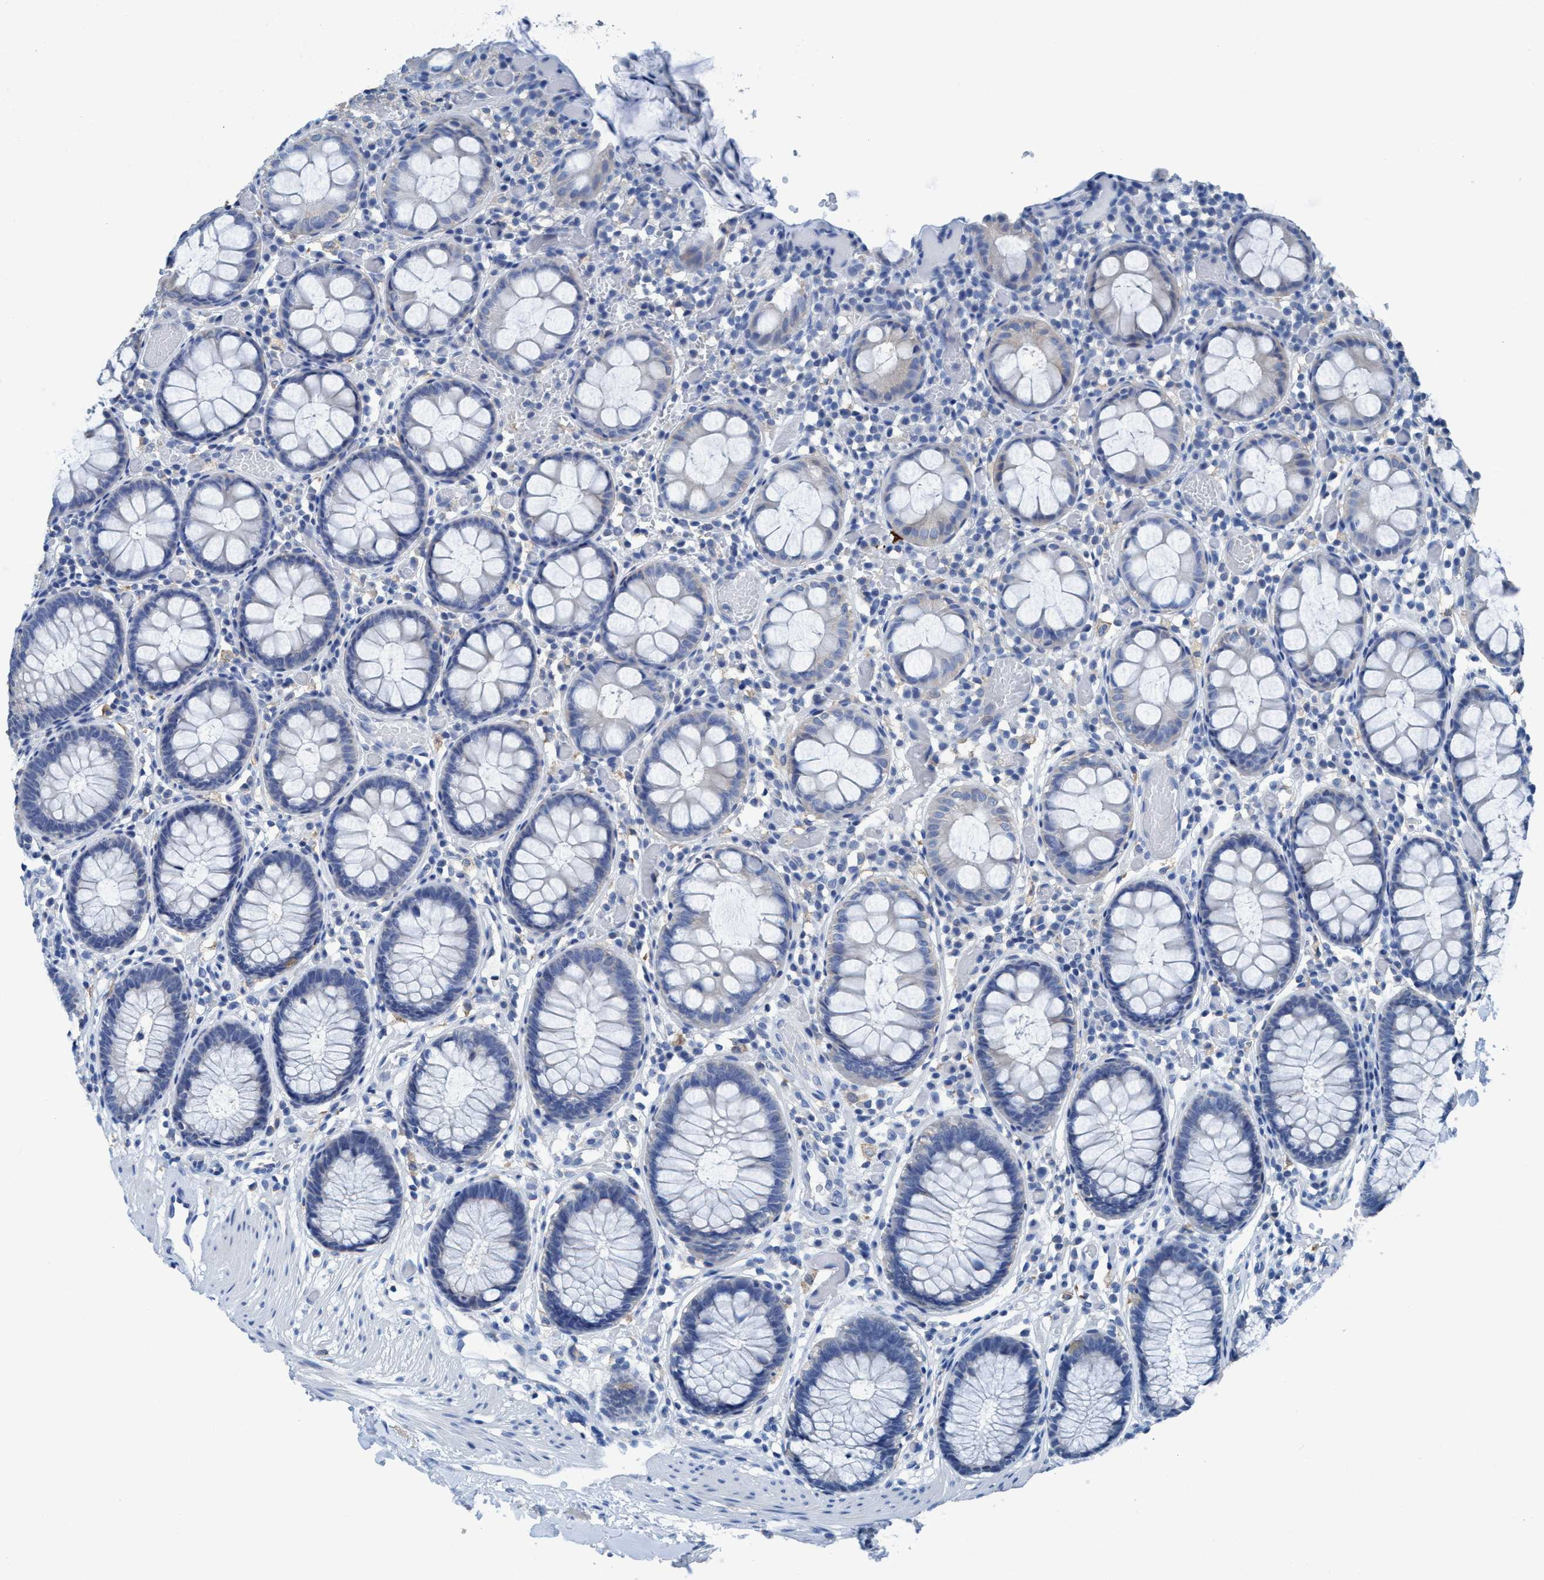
{"staining": {"intensity": "negative", "quantity": "none", "location": "none"}, "tissue": "colon", "cell_type": "Endothelial cells", "image_type": "normal", "snomed": [{"axis": "morphology", "description": "Normal tissue, NOS"}, {"axis": "topography", "description": "Colon"}], "caption": "IHC image of unremarkable human colon stained for a protein (brown), which displays no expression in endothelial cells.", "gene": "DNAI1", "patient": {"sex": "male", "age": 14}}